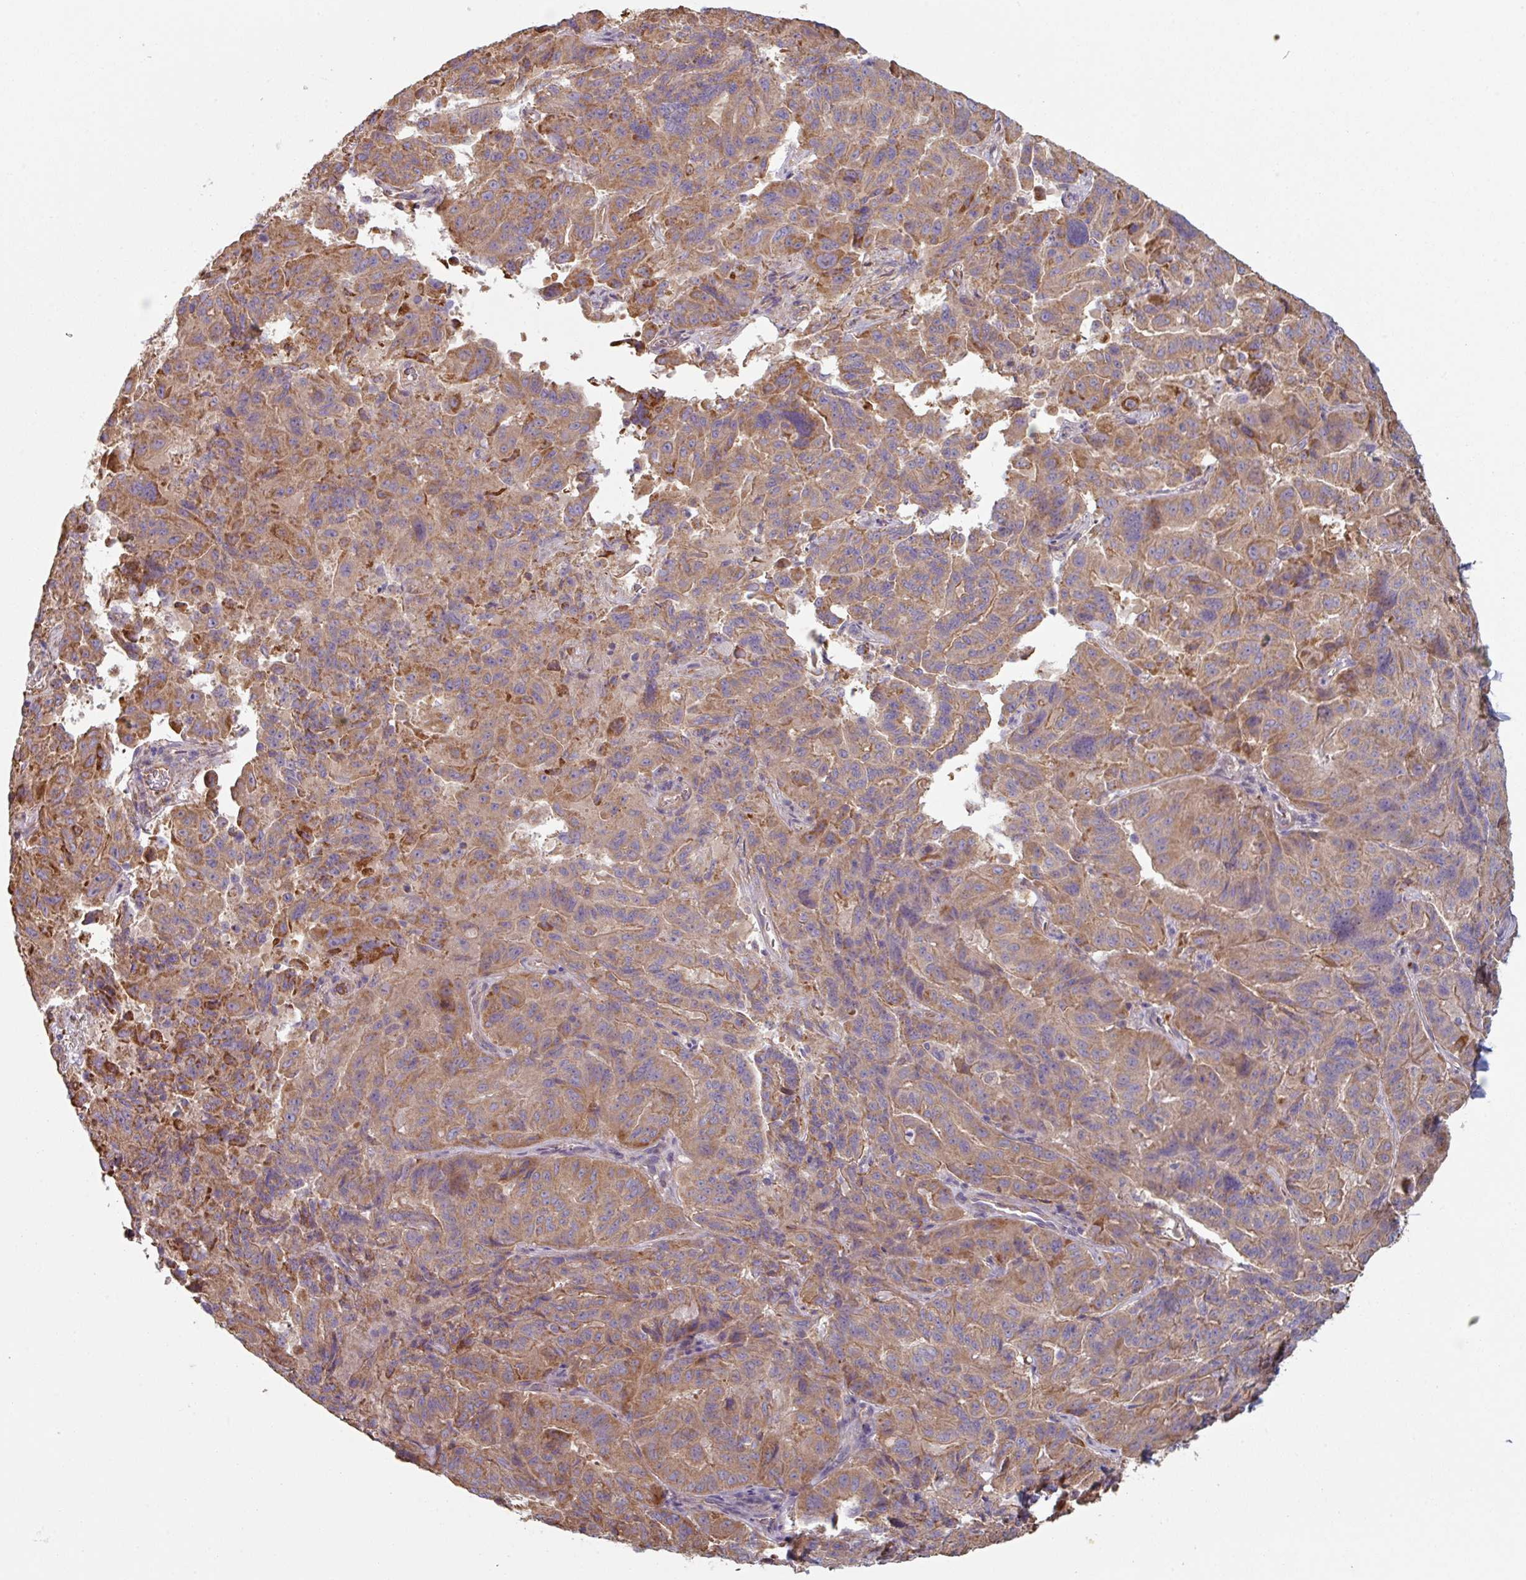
{"staining": {"intensity": "moderate", "quantity": ">75%", "location": "cytoplasmic/membranous"}, "tissue": "pancreatic cancer", "cell_type": "Tumor cells", "image_type": "cancer", "snomed": [{"axis": "morphology", "description": "Adenocarcinoma, NOS"}, {"axis": "topography", "description": "Pancreas"}], "caption": "Immunohistochemistry of pancreatic cancer (adenocarcinoma) reveals medium levels of moderate cytoplasmic/membranous positivity in about >75% of tumor cells.", "gene": "GSTA4", "patient": {"sex": "male", "age": 63}}